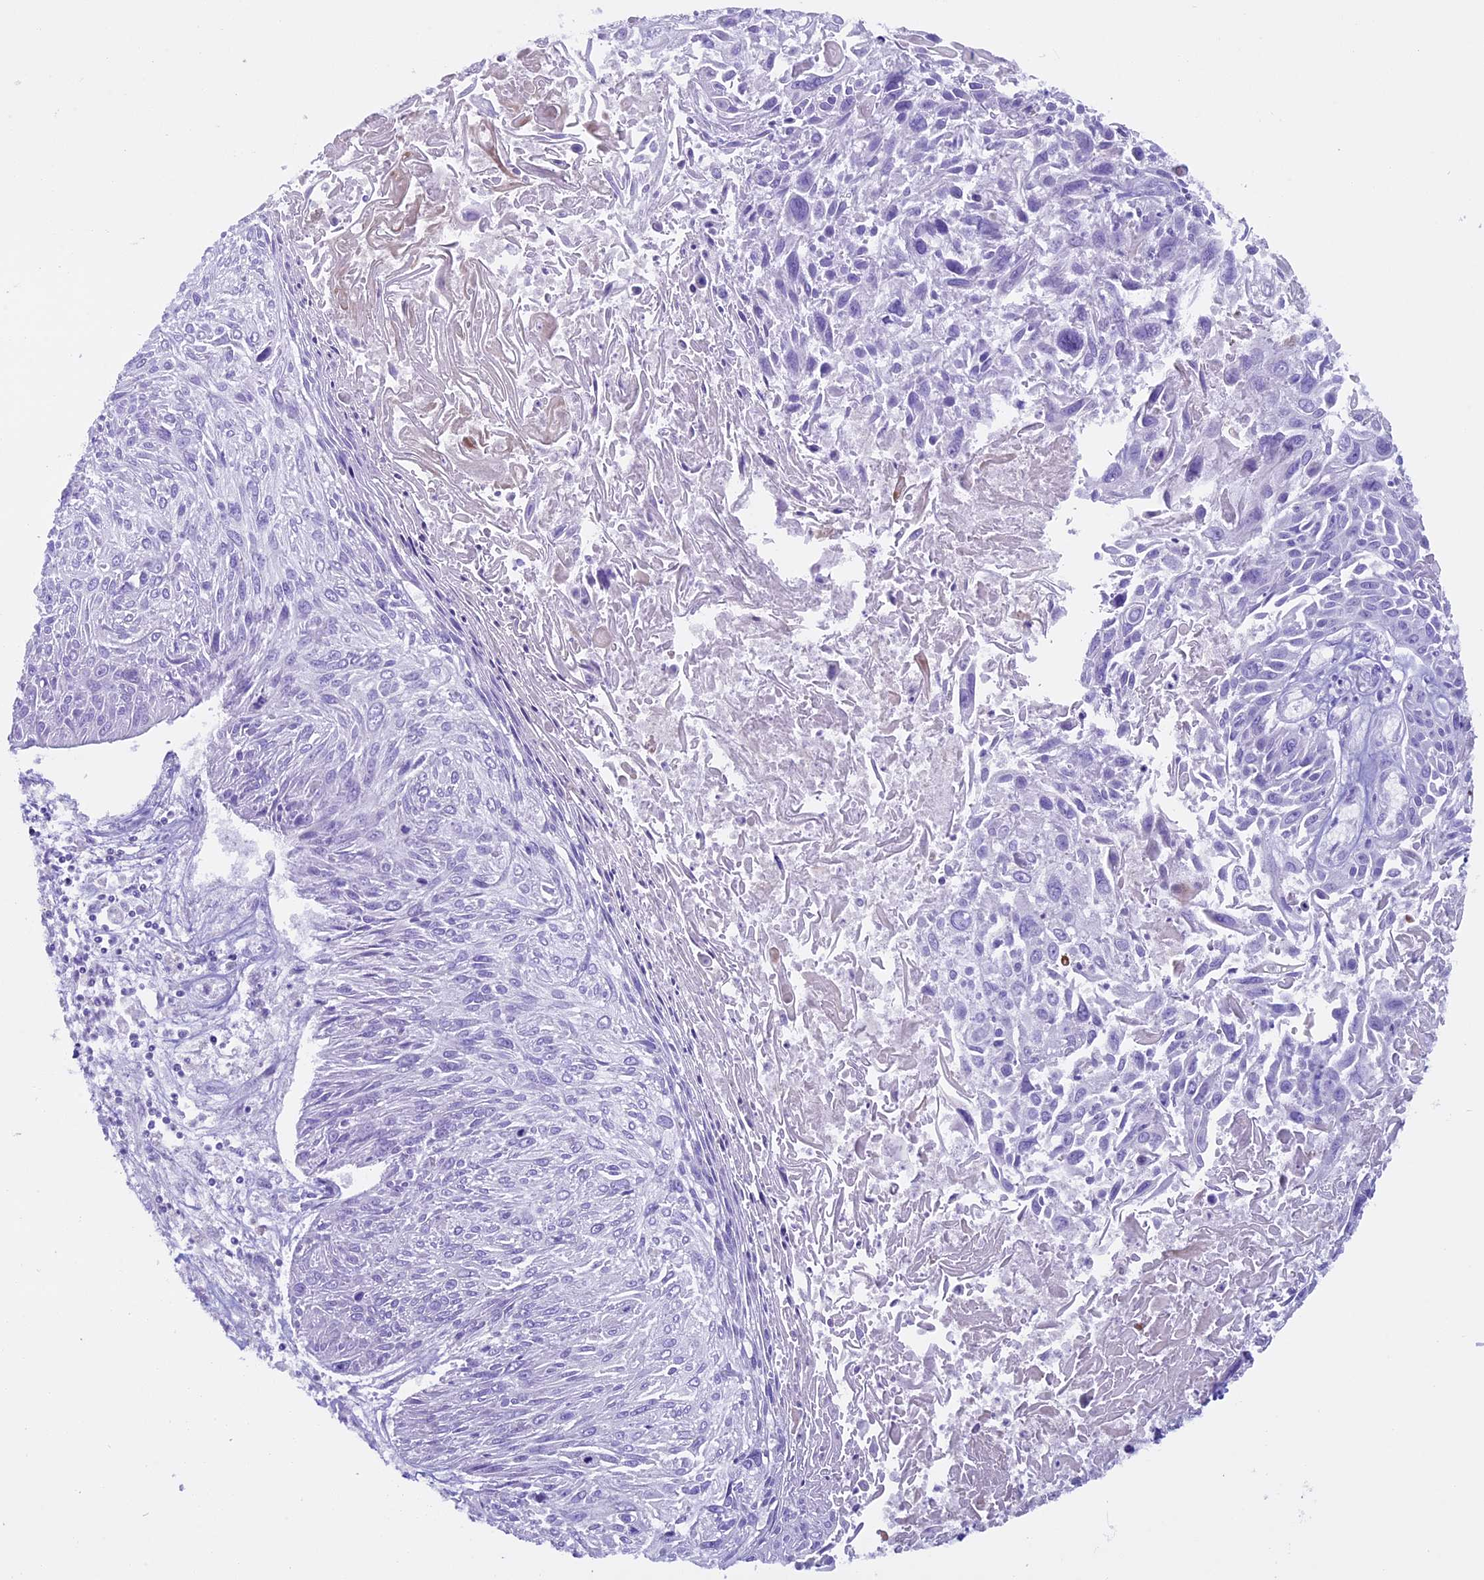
{"staining": {"intensity": "negative", "quantity": "none", "location": "none"}, "tissue": "cervical cancer", "cell_type": "Tumor cells", "image_type": "cancer", "snomed": [{"axis": "morphology", "description": "Squamous cell carcinoma, NOS"}, {"axis": "topography", "description": "Cervix"}], "caption": "This is an IHC photomicrograph of cervical cancer (squamous cell carcinoma). There is no positivity in tumor cells.", "gene": "ZNF563", "patient": {"sex": "female", "age": 51}}